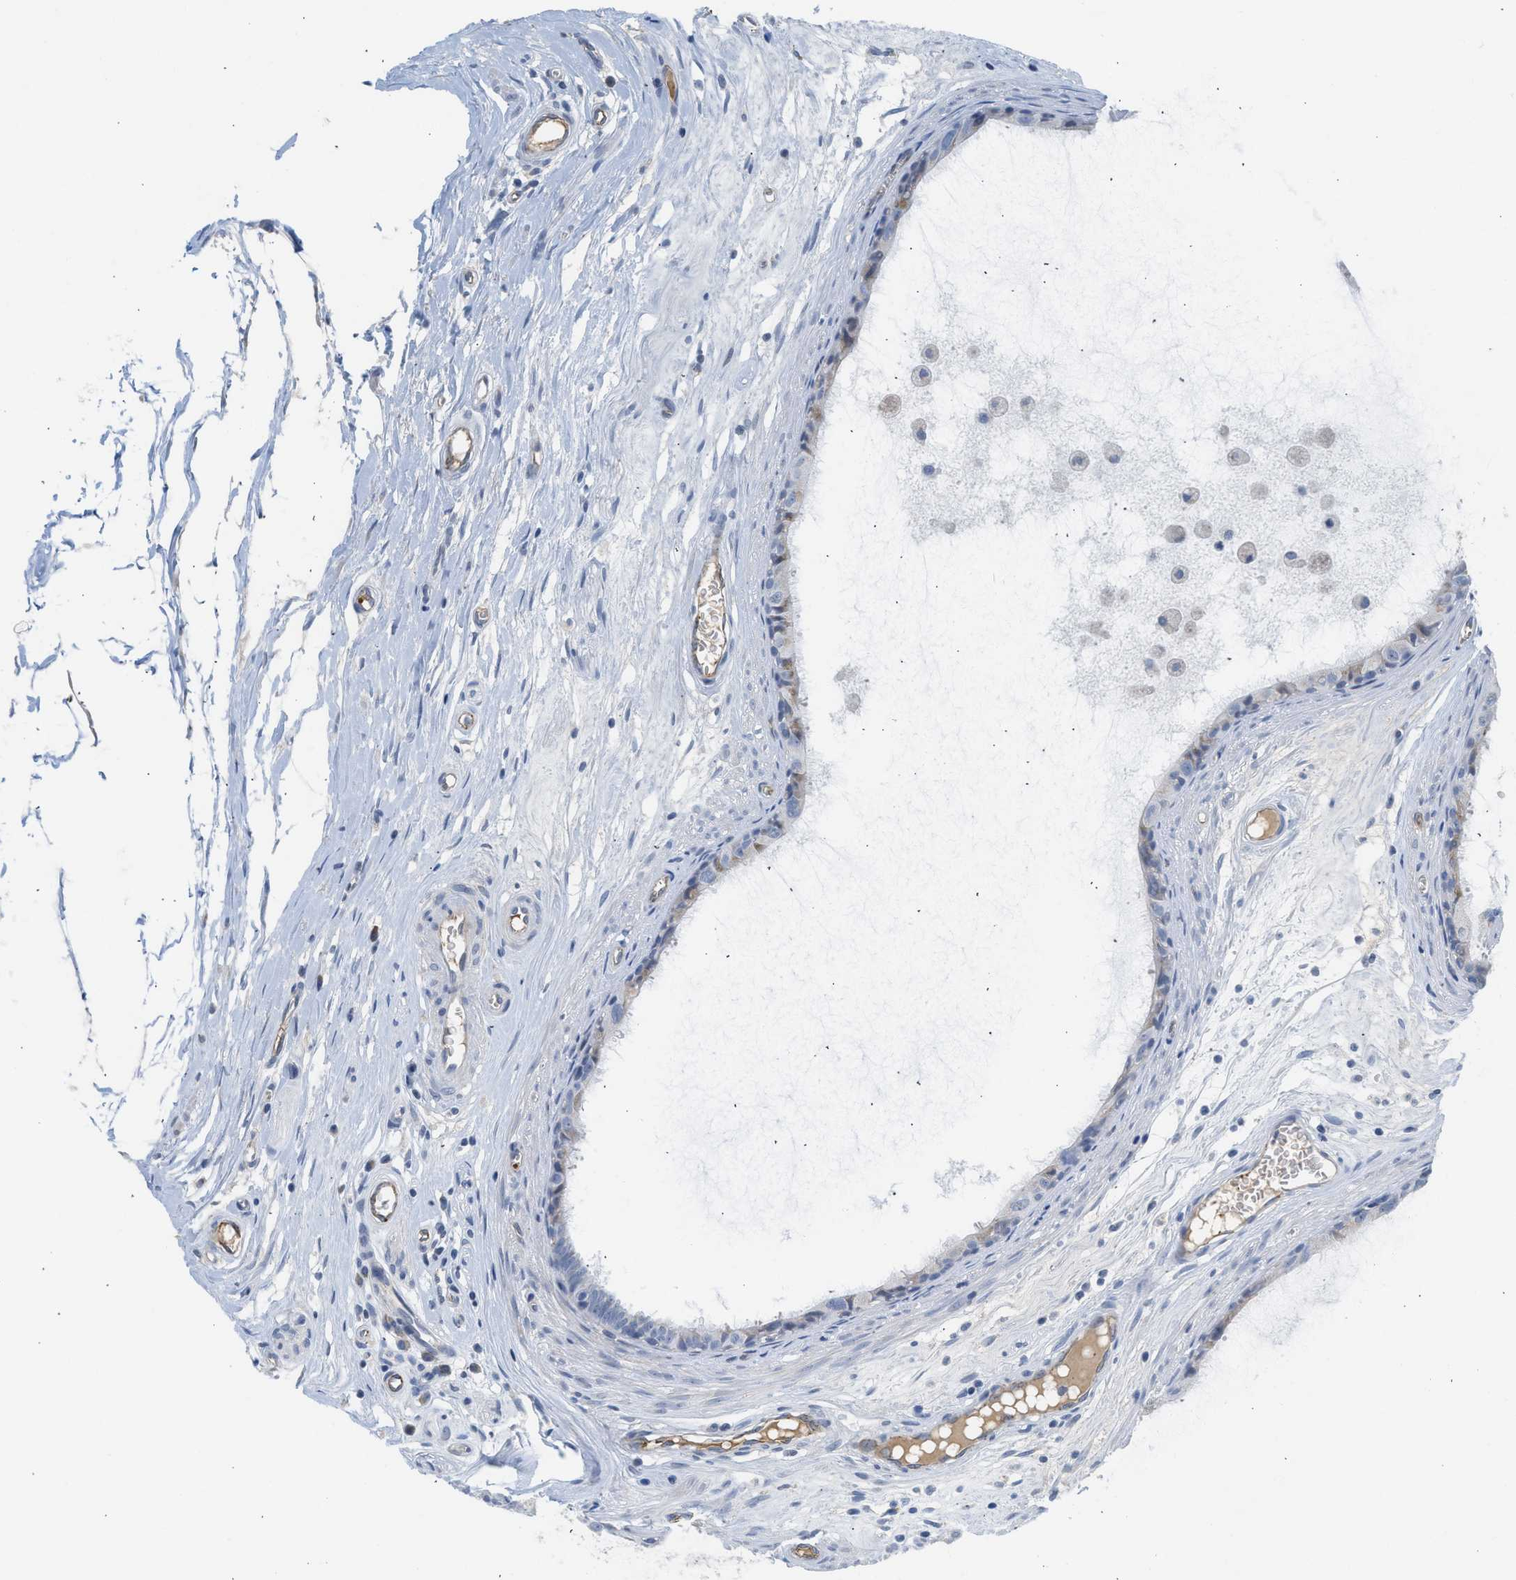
{"staining": {"intensity": "moderate", "quantity": "25%-75%", "location": "cytoplasmic/membranous"}, "tissue": "epididymis", "cell_type": "Glandular cells", "image_type": "normal", "snomed": [{"axis": "morphology", "description": "Normal tissue, NOS"}, {"axis": "morphology", "description": "Inflammation, NOS"}, {"axis": "topography", "description": "Epididymis"}], "caption": "Protein staining by IHC reveals moderate cytoplasmic/membranous expression in approximately 25%-75% of glandular cells in benign epididymis.", "gene": "PIM1", "patient": {"sex": "male", "age": 85}}